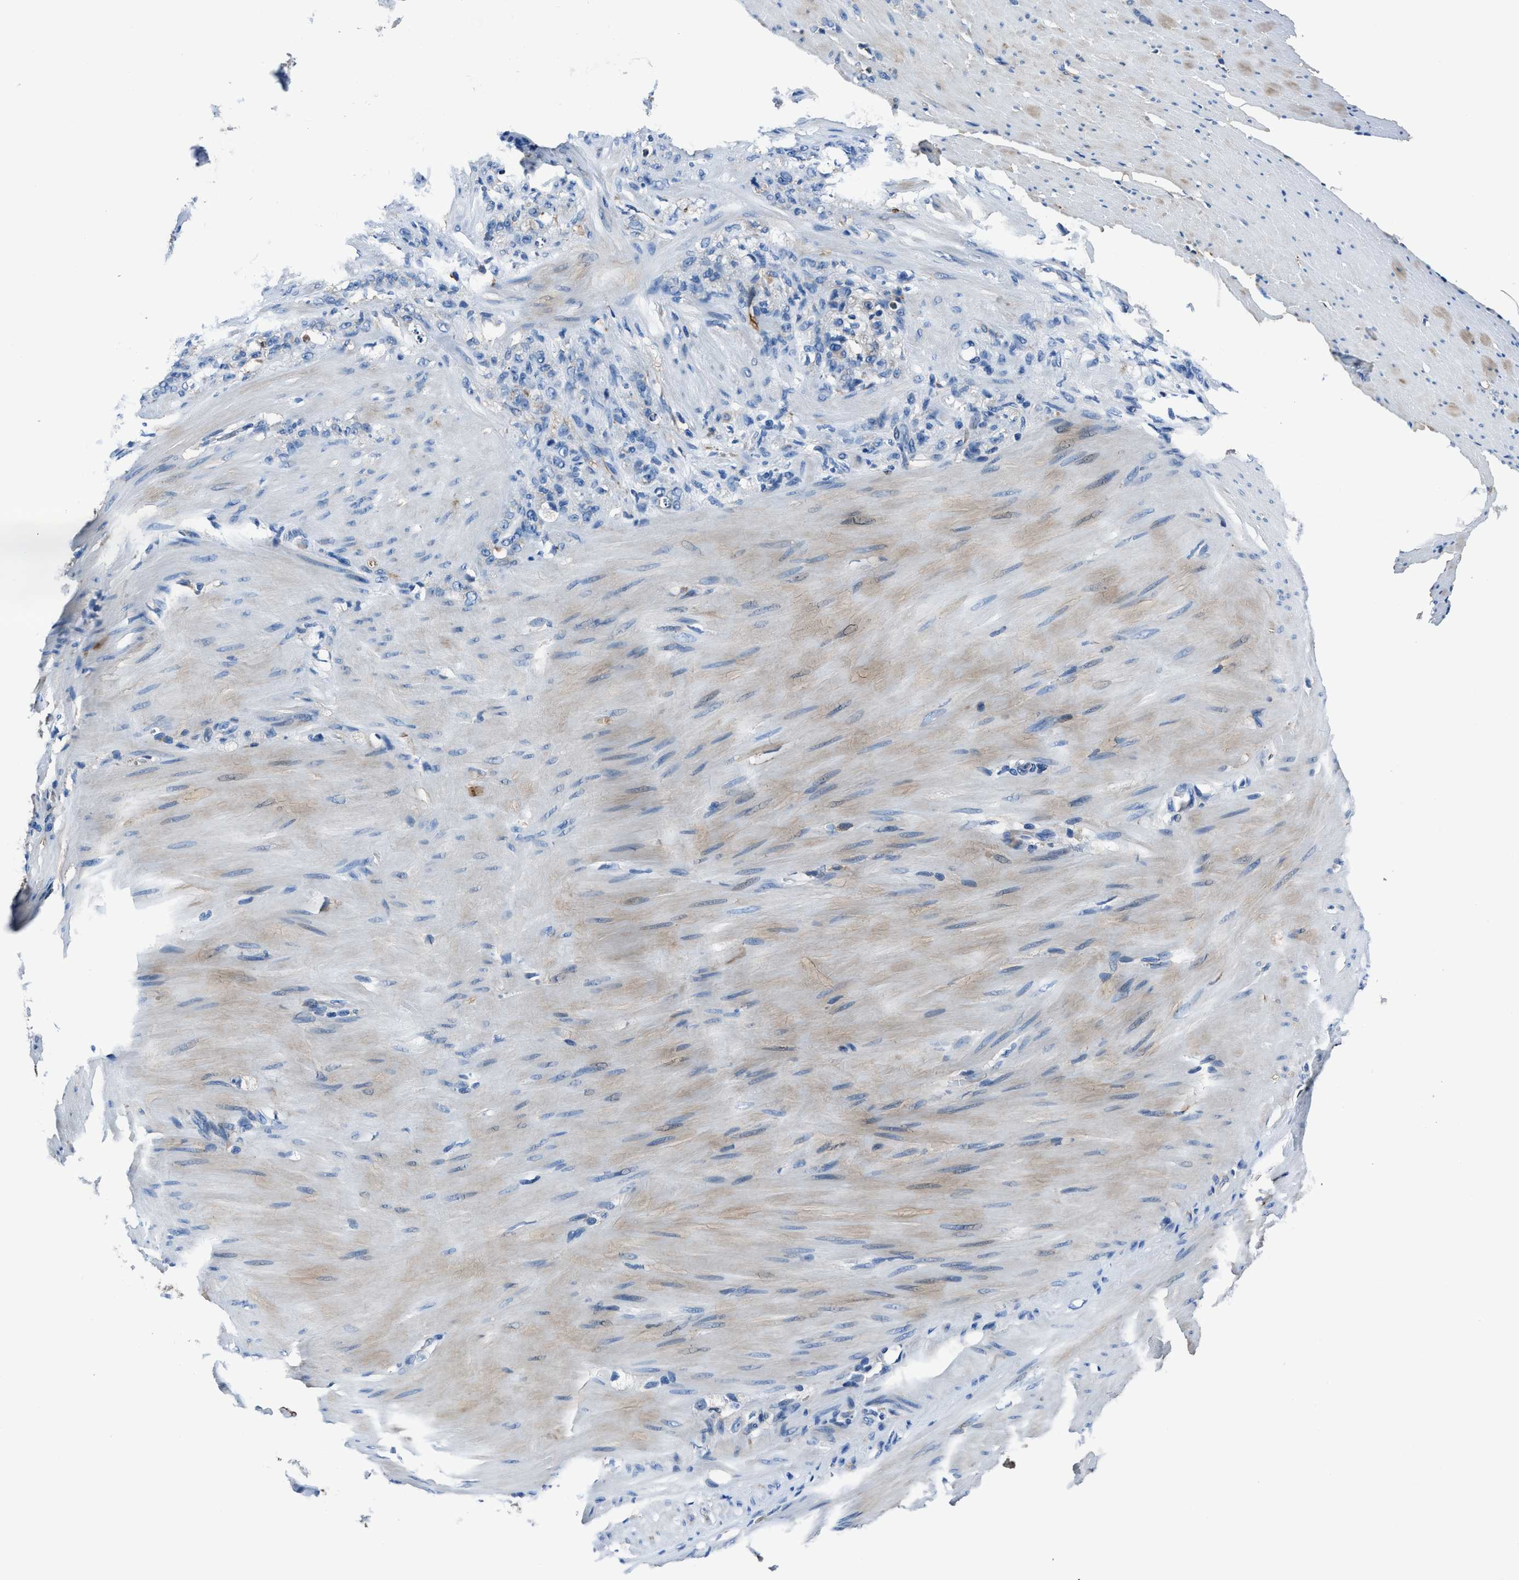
{"staining": {"intensity": "negative", "quantity": "none", "location": "none"}, "tissue": "stomach cancer", "cell_type": "Tumor cells", "image_type": "cancer", "snomed": [{"axis": "morphology", "description": "Adenocarcinoma, NOS"}, {"axis": "topography", "description": "Stomach"}], "caption": "IHC micrograph of stomach cancer (adenocarcinoma) stained for a protein (brown), which displays no expression in tumor cells.", "gene": "FTL", "patient": {"sex": "male", "age": 82}}